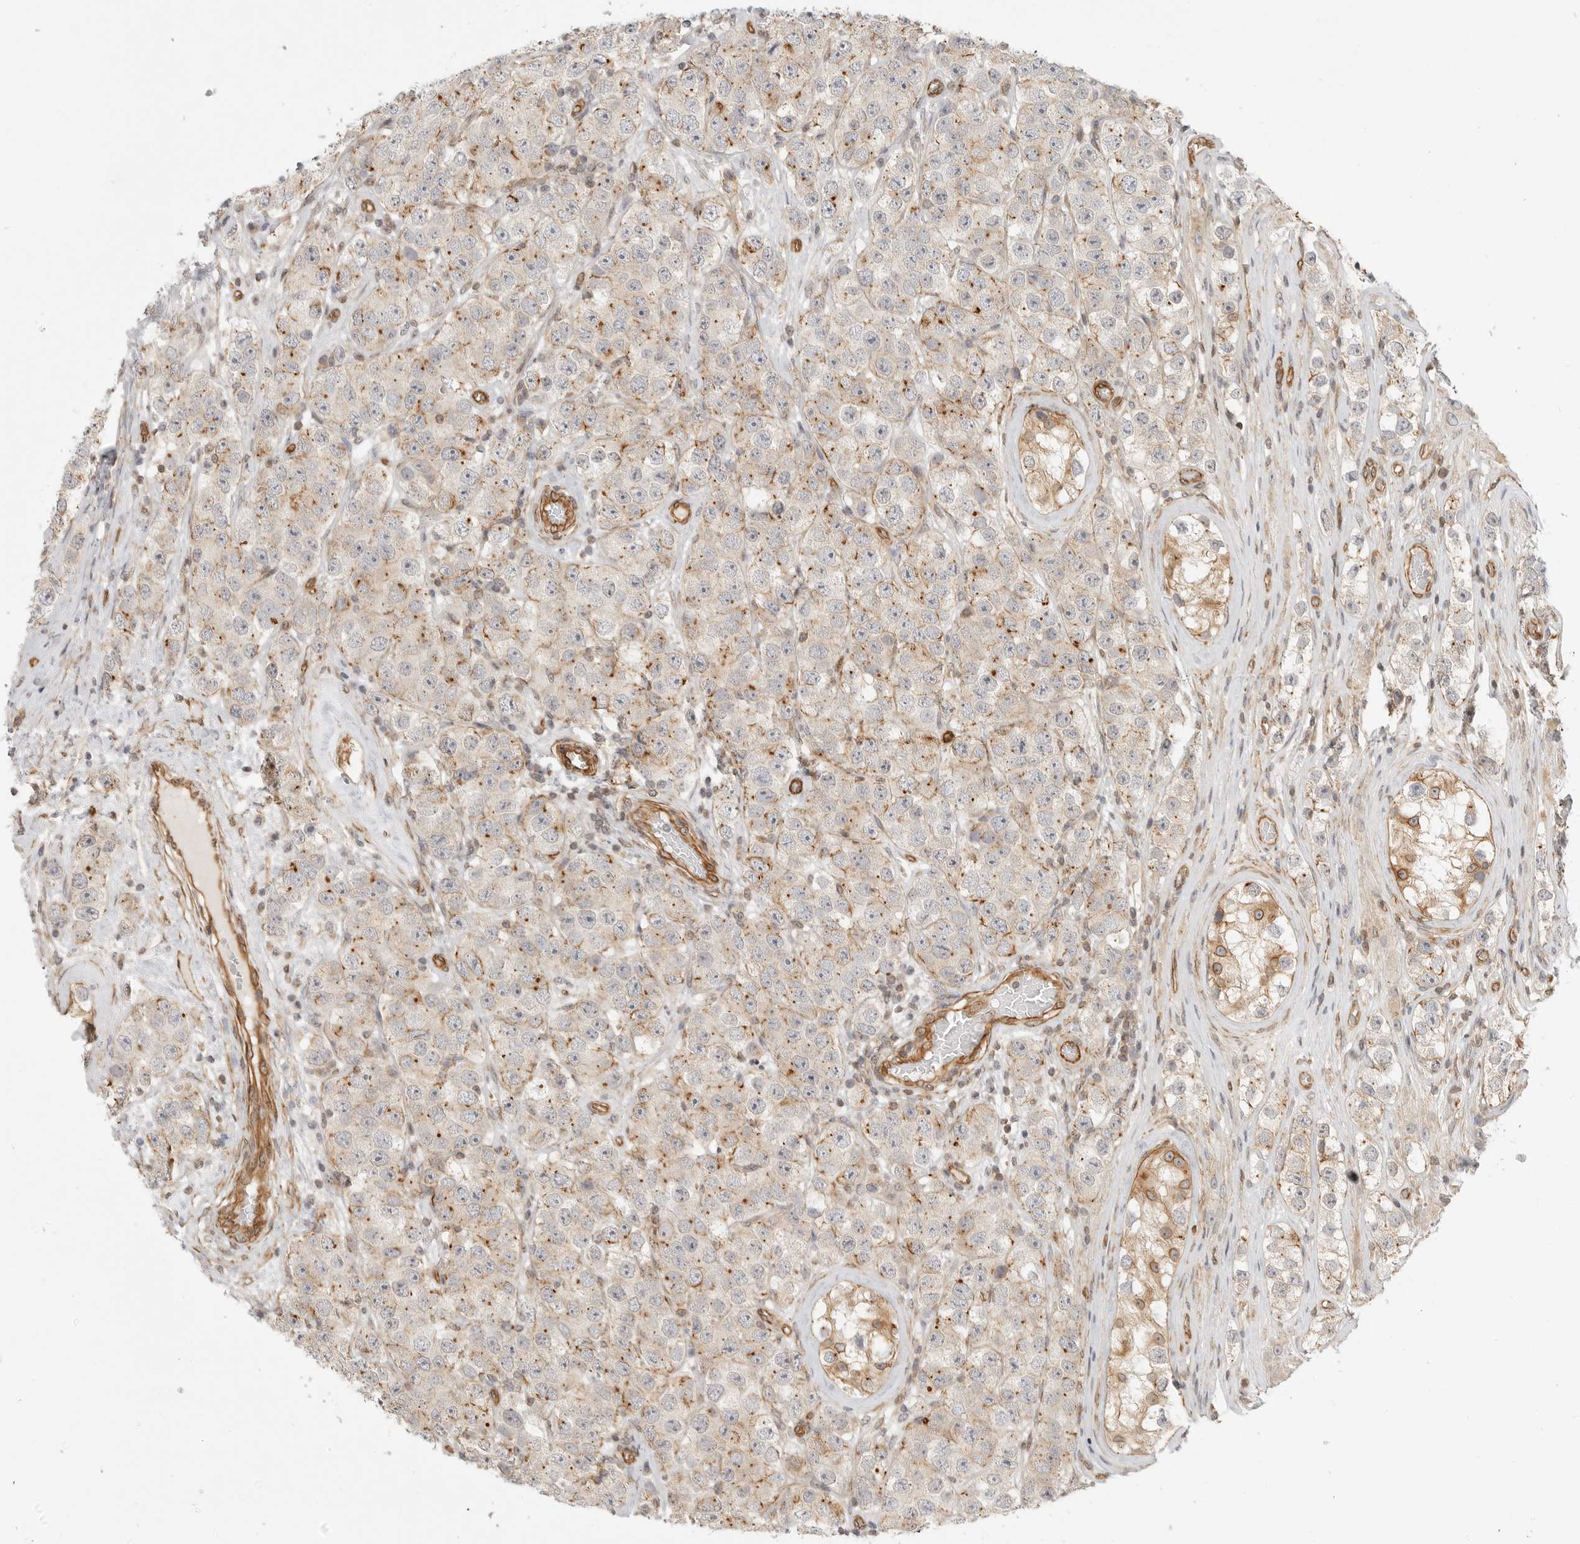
{"staining": {"intensity": "weak", "quantity": "25%-75%", "location": "cytoplasmic/membranous"}, "tissue": "testis cancer", "cell_type": "Tumor cells", "image_type": "cancer", "snomed": [{"axis": "morphology", "description": "Seminoma, NOS"}, {"axis": "topography", "description": "Testis"}], "caption": "Testis cancer was stained to show a protein in brown. There is low levels of weak cytoplasmic/membranous positivity in approximately 25%-75% of tumor cells.", "gene": "ATOH7", "patient": {"sex": "male", "age": 28}}